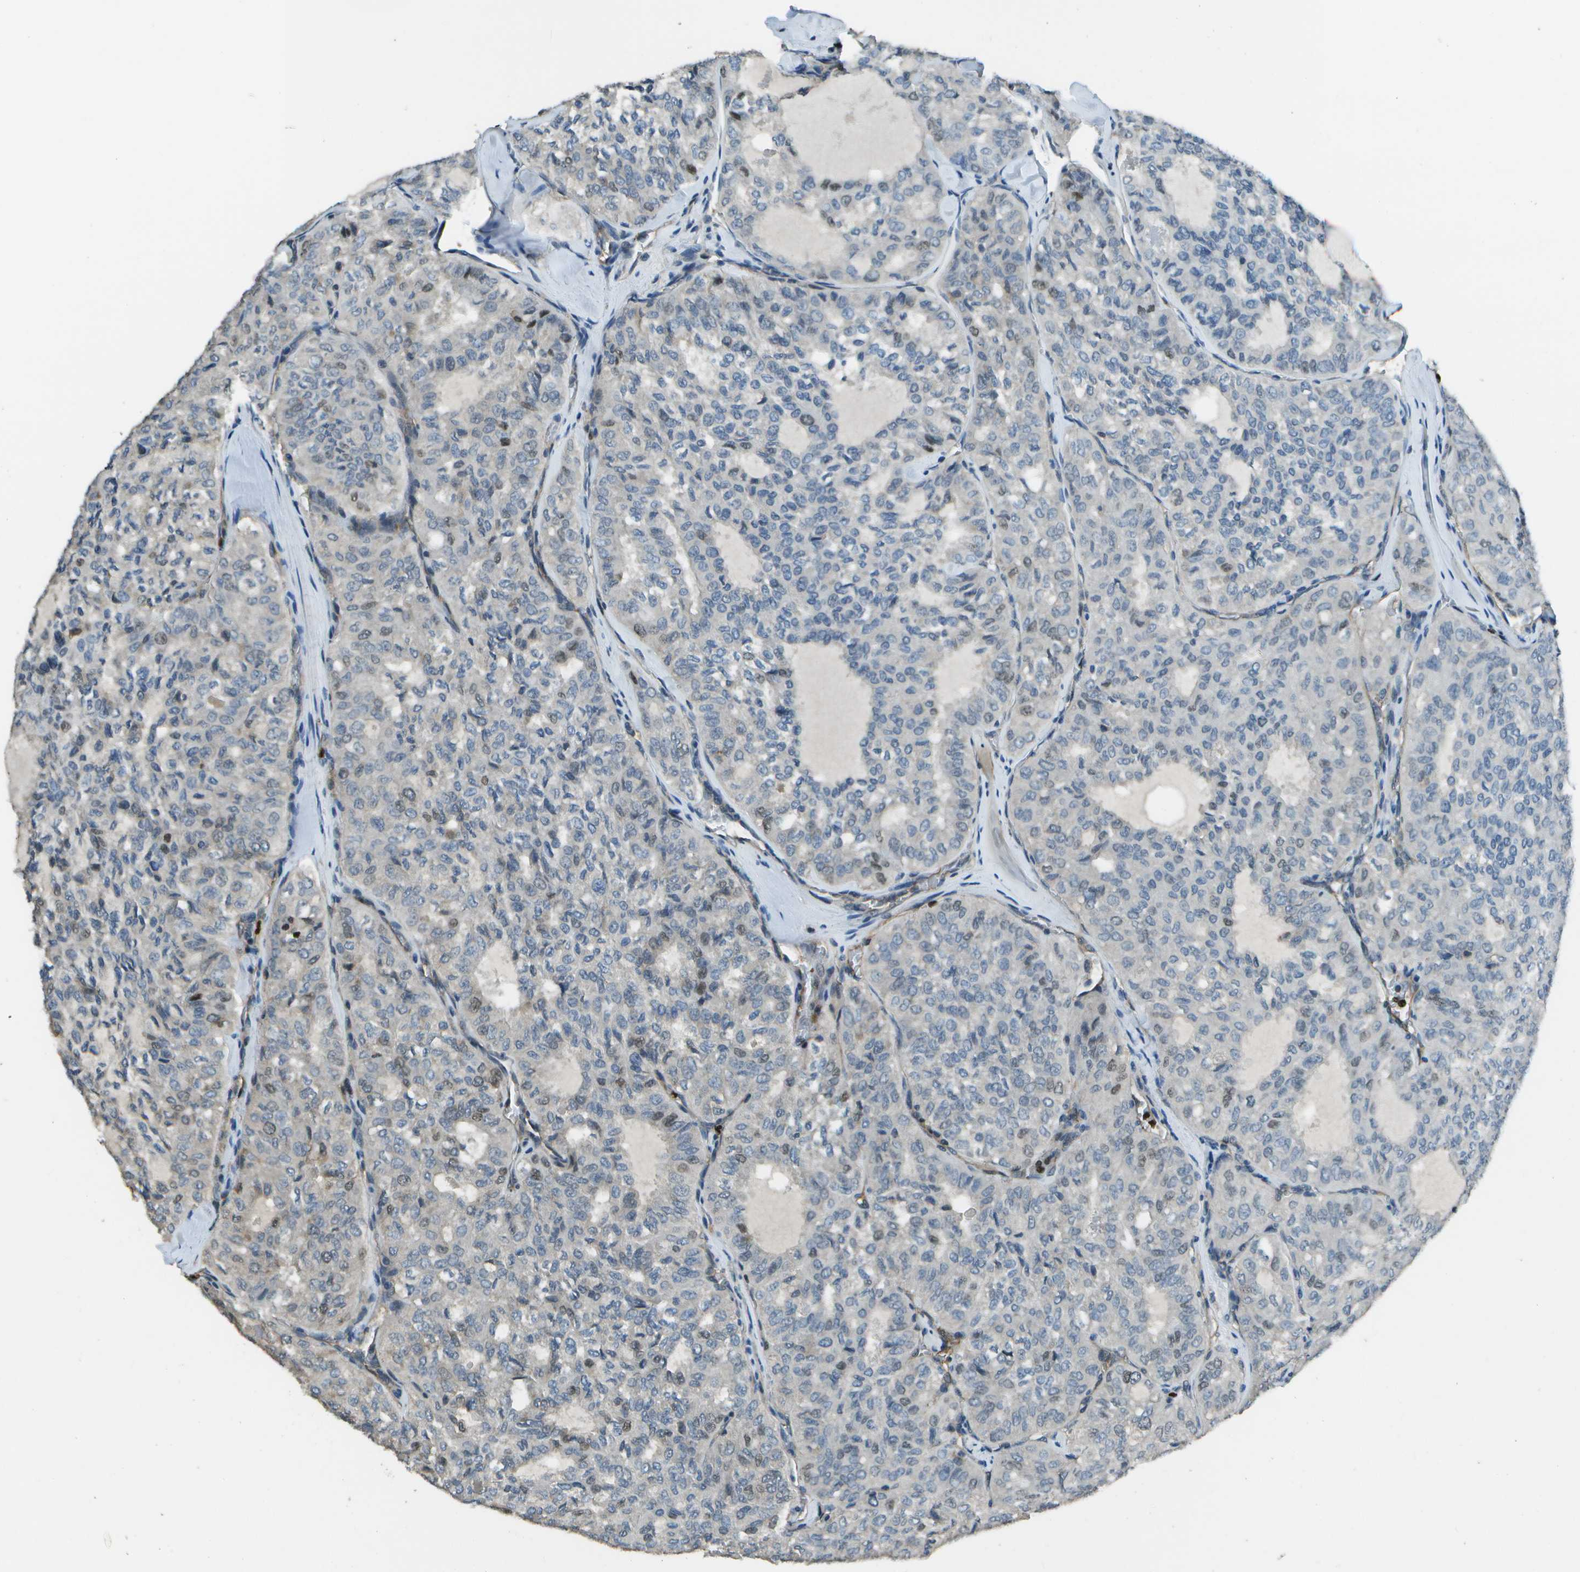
{"staining": {"intensity": "weak", "quantity": "<25%", "location": "nuclear"}, "tissue": "thyroid cancer", "cell_type": "Tumor cells", "image_type": "cancer", "snomed": [{"axis": "morphology", "description": "Follicular adenoma carcinoma, NOS"}, {"axis": "topography", "description": "Thyroid gland"}], "caption": "Immunohistochemical staining of human thyroid cancer (follicular adenoma carcinoma) reveals no significant expression in tumor cells.", "gene": "PDLIM1", "patient": {"sex": "male", "age": 75}}